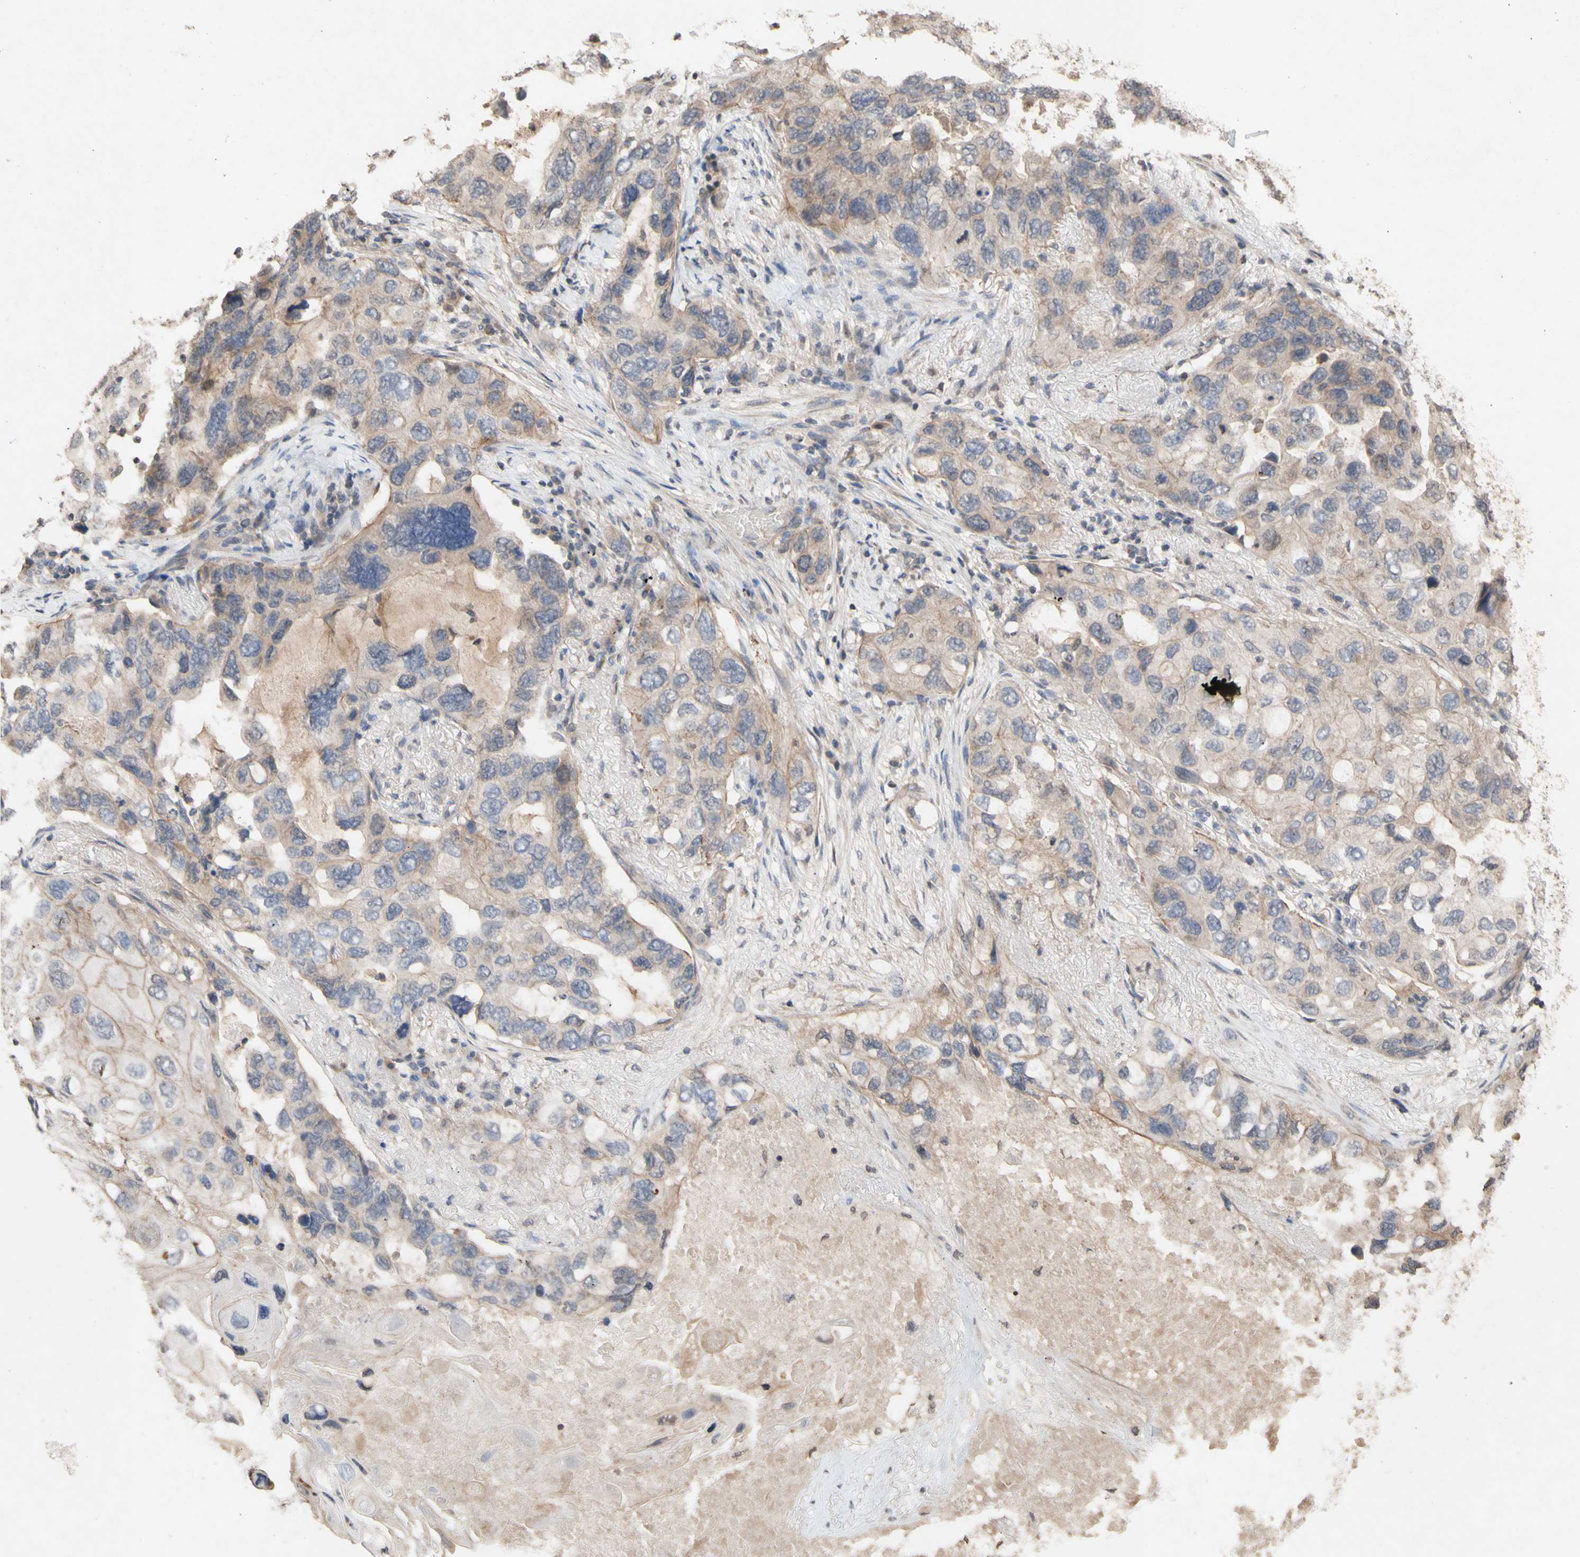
{"staining": {"intensity": "weak", "quantity": ">75%", "location": "cytoplasmic/membranous"}, "tissue": "lung cancer", "cell_type": "Tumor cells", "image_type": "cancer", "snomed": [{"axis": "morphology", "description": "Squamous cell carcinoma, NOS"}, {"axis": "topography", "description": "Lung"}], "caption": "This image exhibits lung cancer (squamous cell carcinoma) stained with IHC to label a protein in brown. The cytoplasmic/membranous of tumor cells show weak positivity for the protein. Nuclei are counter-stained blue.", "gene": "NECTIN3", "patient": {"sex": "female", "age": 73}}